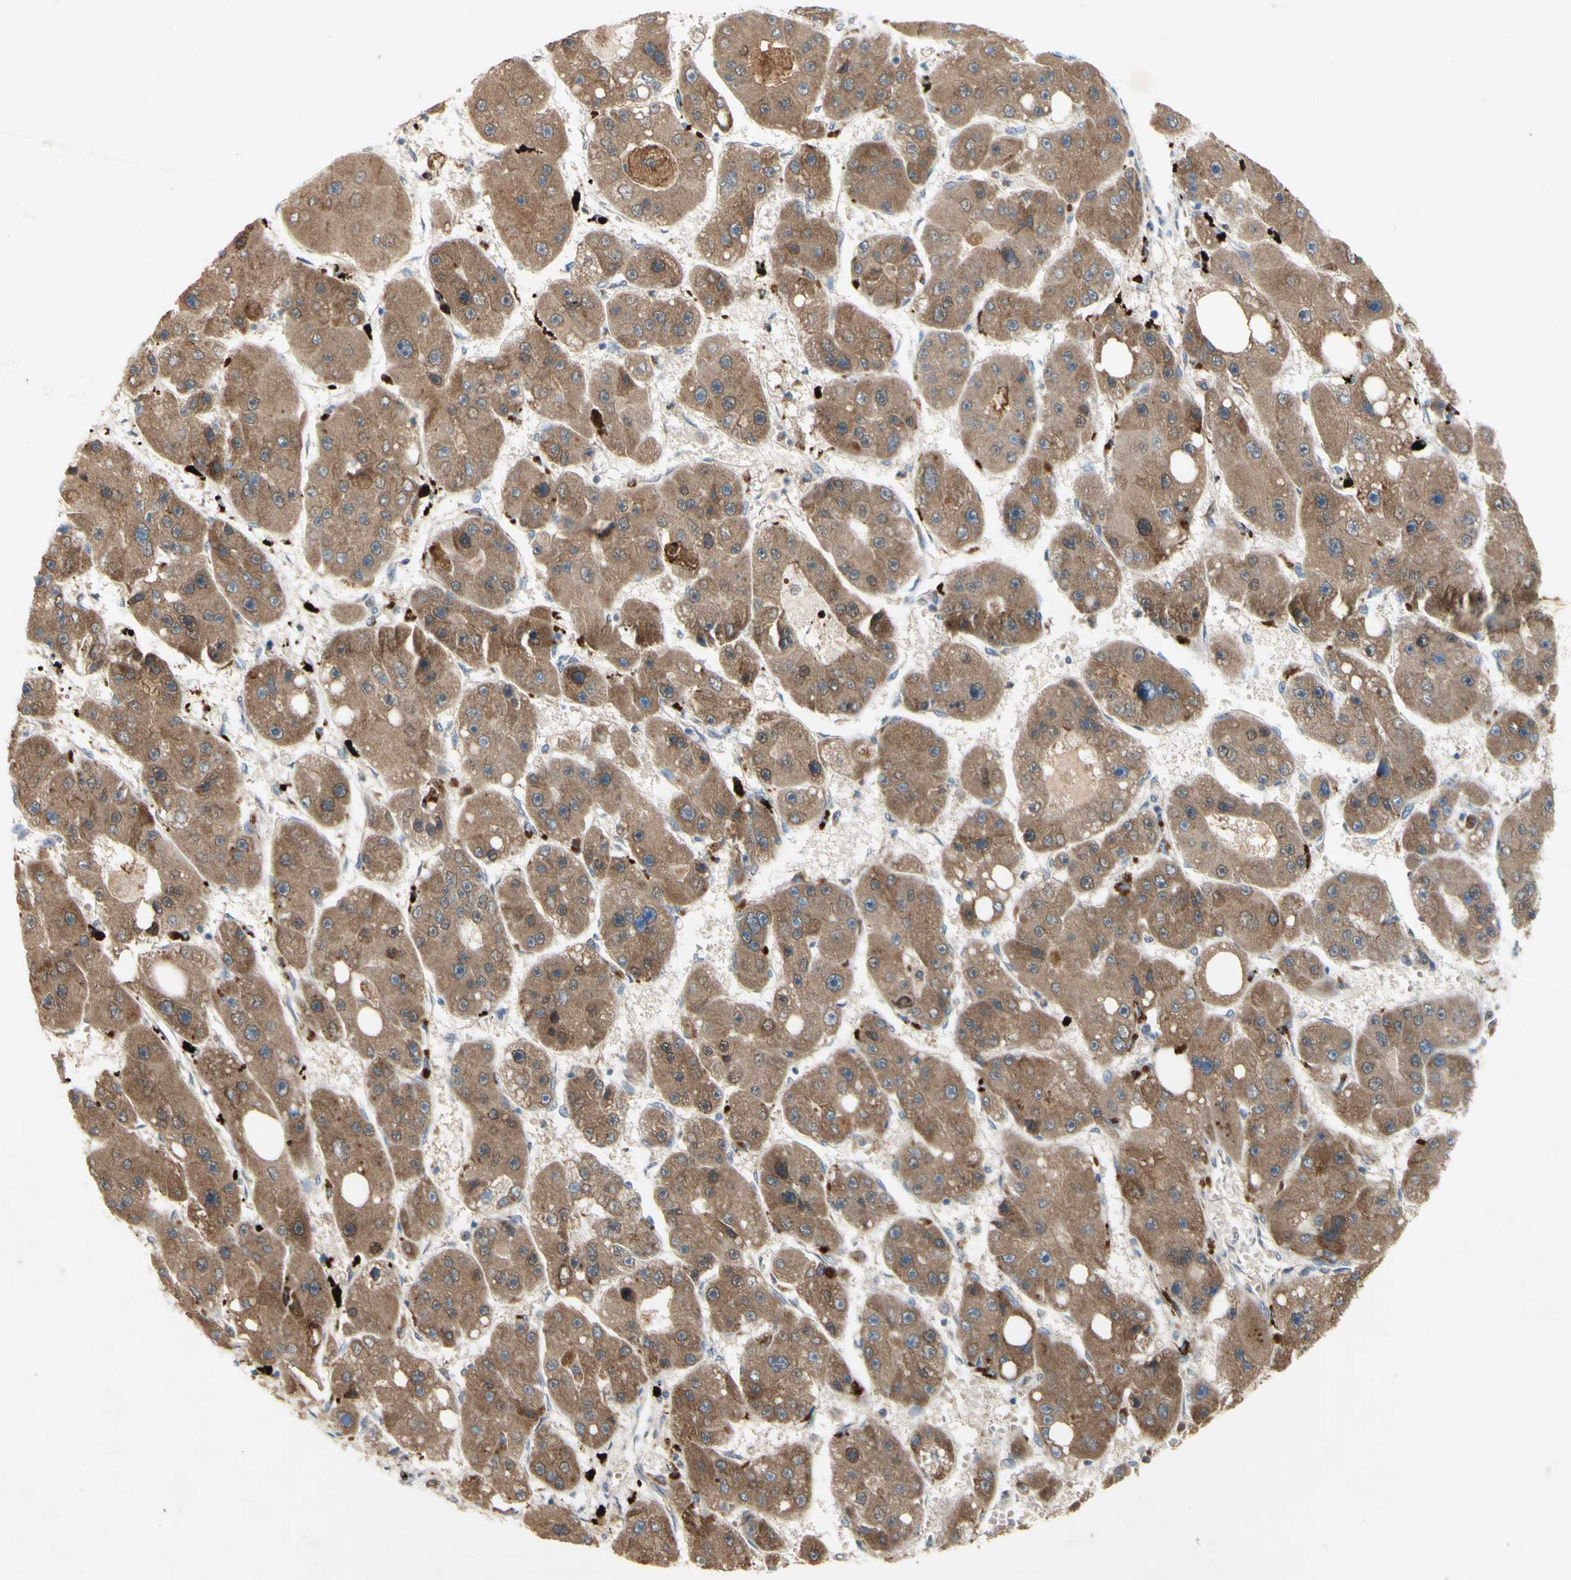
{"staining": {"intensity": "moderate", "quantity": ">75%", "location": "cytoplasmic/membranous,nuclear"}, "tissue": "liver cancer", "cell_type": "Tumor cells", "image_type": "cancer", "snomed": [{"axis": "morphology", "description": "Carcinoma, Hepatocellular, NOS"}, {"axis": "topography", "description": "Liver"}], "caption": "Tumor cells demonstrate medium levels of moderate cytoplasmic/membranous and nuclear expression in approximately >75% of cells in human liver hepatocellular carcinoma. Nuclei are stained in blue.", "gene": "PDGFB", "patient": {"sex": "female", "age": 61}}